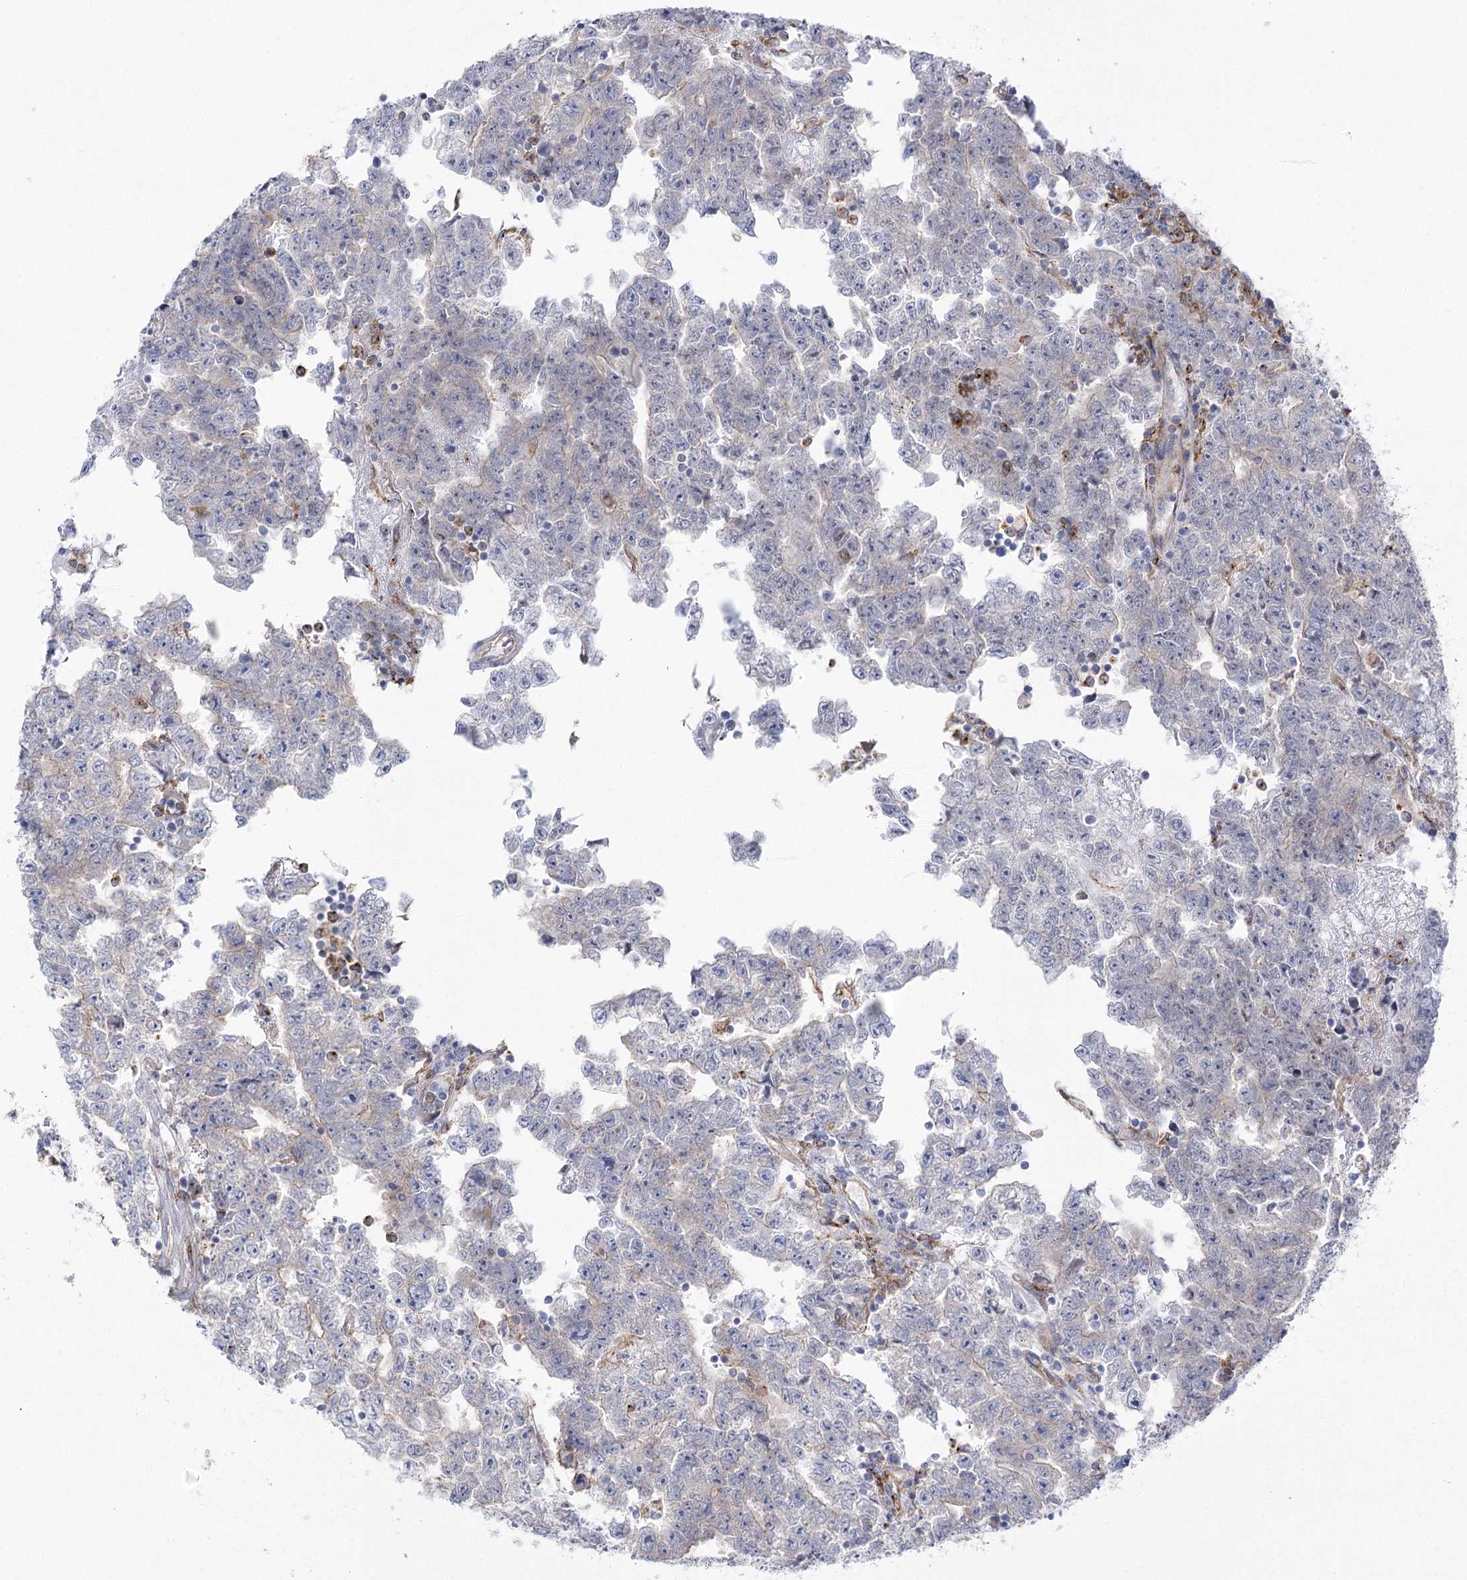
{"staining": {"intensity": "negative", "quantity": "none", "location": "none"}, "tissue": "testis cancer", "cell_type": "Tumor cells", "image_type": "cancer", "snomed": [{"axis": "morphology", "description": "Carcinoma, Embryonal, NOS"}, {"axis": "topography", "description": "Testis"}], "caption": "A high-resolution photomicrograph shows IHC staining of testis embryonal carcinoma, which displays no significant positivity in tumor cells. (DAB (3,3'-diaminobenzidine) immunohistochemistry (IHC), high magnification).", "gene": "CCDC88A", "patient": {"sex": "male", "age": 25}}